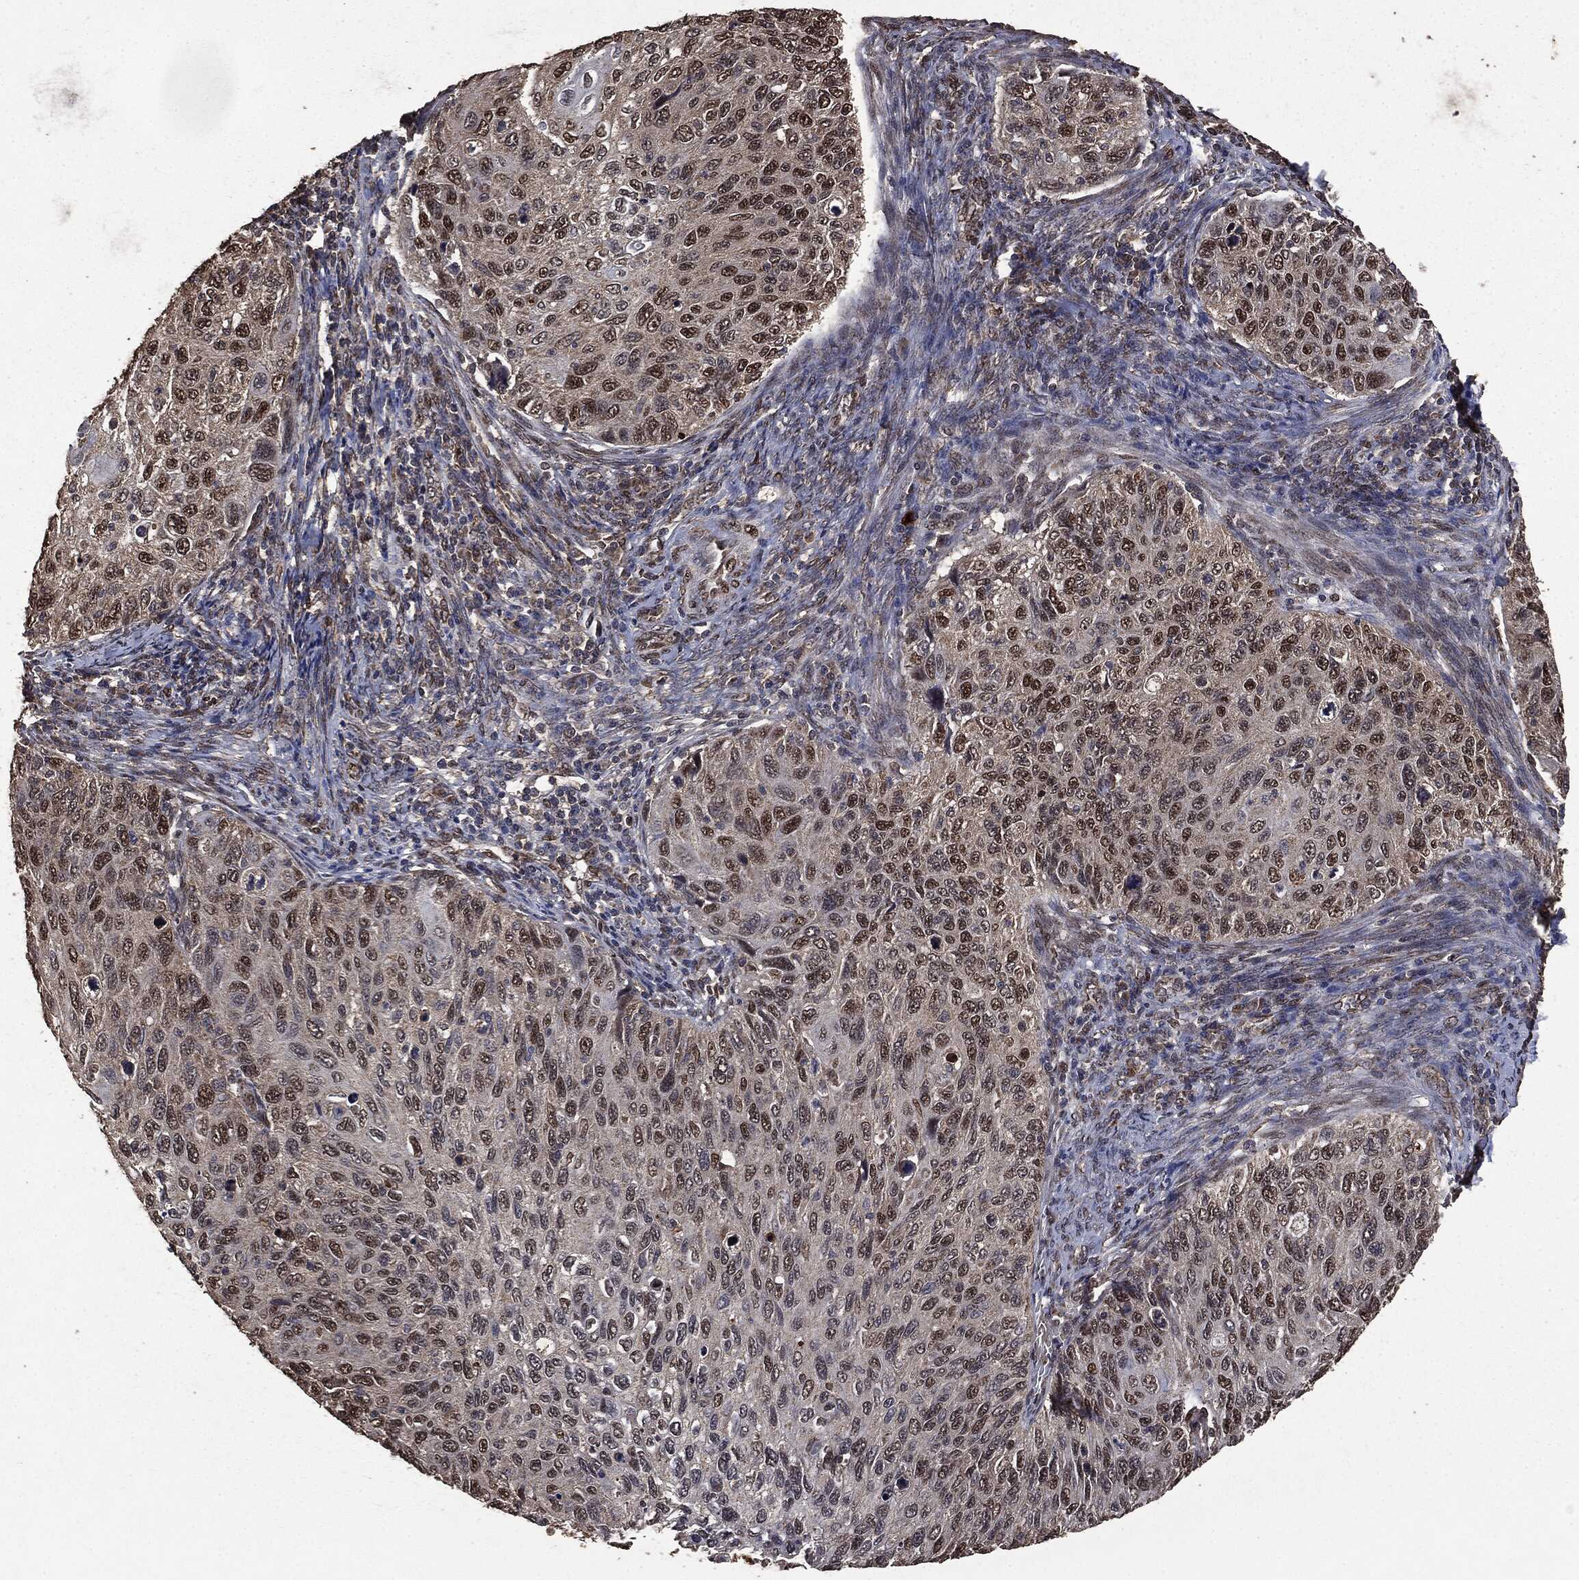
{"staining": {"intensity": "moderate", "quantity": "25%-75%", "location": "nuclear"}, "tissue": "cervical cancer", "cell_type": "Tumor cells", "image_type": "cancer", "snomed": [{"axis": "morphology", "description": "Squamous cell carcinoma, NOS"}, {"axis": "topography", "description": "Cervix"}], "caption": "The immunohistochemical stain labels moderate nuclear staining in tumor cells of cervical cancer (squamous cell carcinoma) tissue.", "gene": "PPP6R2", "patient": {"sex": "female", "age": 70}}